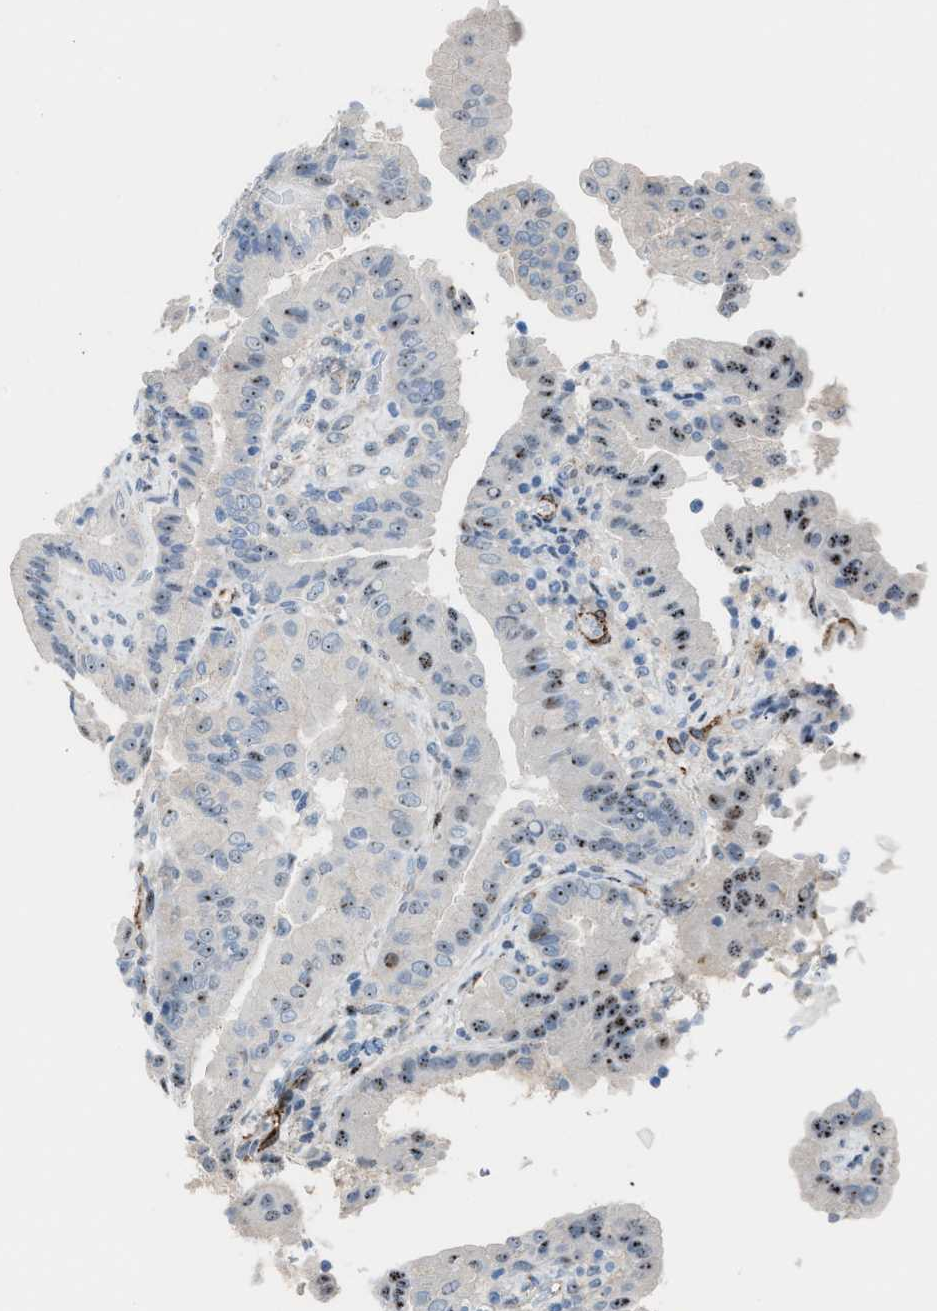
{"staining": {"intensity": "moderate", "quantity": ">75%", "location": "nuclear"}, "tissue": "thyroid cancer", "cell_type": "Tumor cells", "image_type": "cancer", "snomed": [{"axis": "morphology", "description": "Papillary adenocarcinoma, NOS"}, {"axis": "topography", "description": "Thyroid gland"}], "caption": "A photomicrograph of thyroid cancer (papillary adenocarcinoma) stained for a protein reveals moderate nuclear brown staining in tumor cells. (Brightfield microscopy of DAB IHC at high magnification).", "gene": "NQO2", "patient": {"sex": "male", "age": 33}}